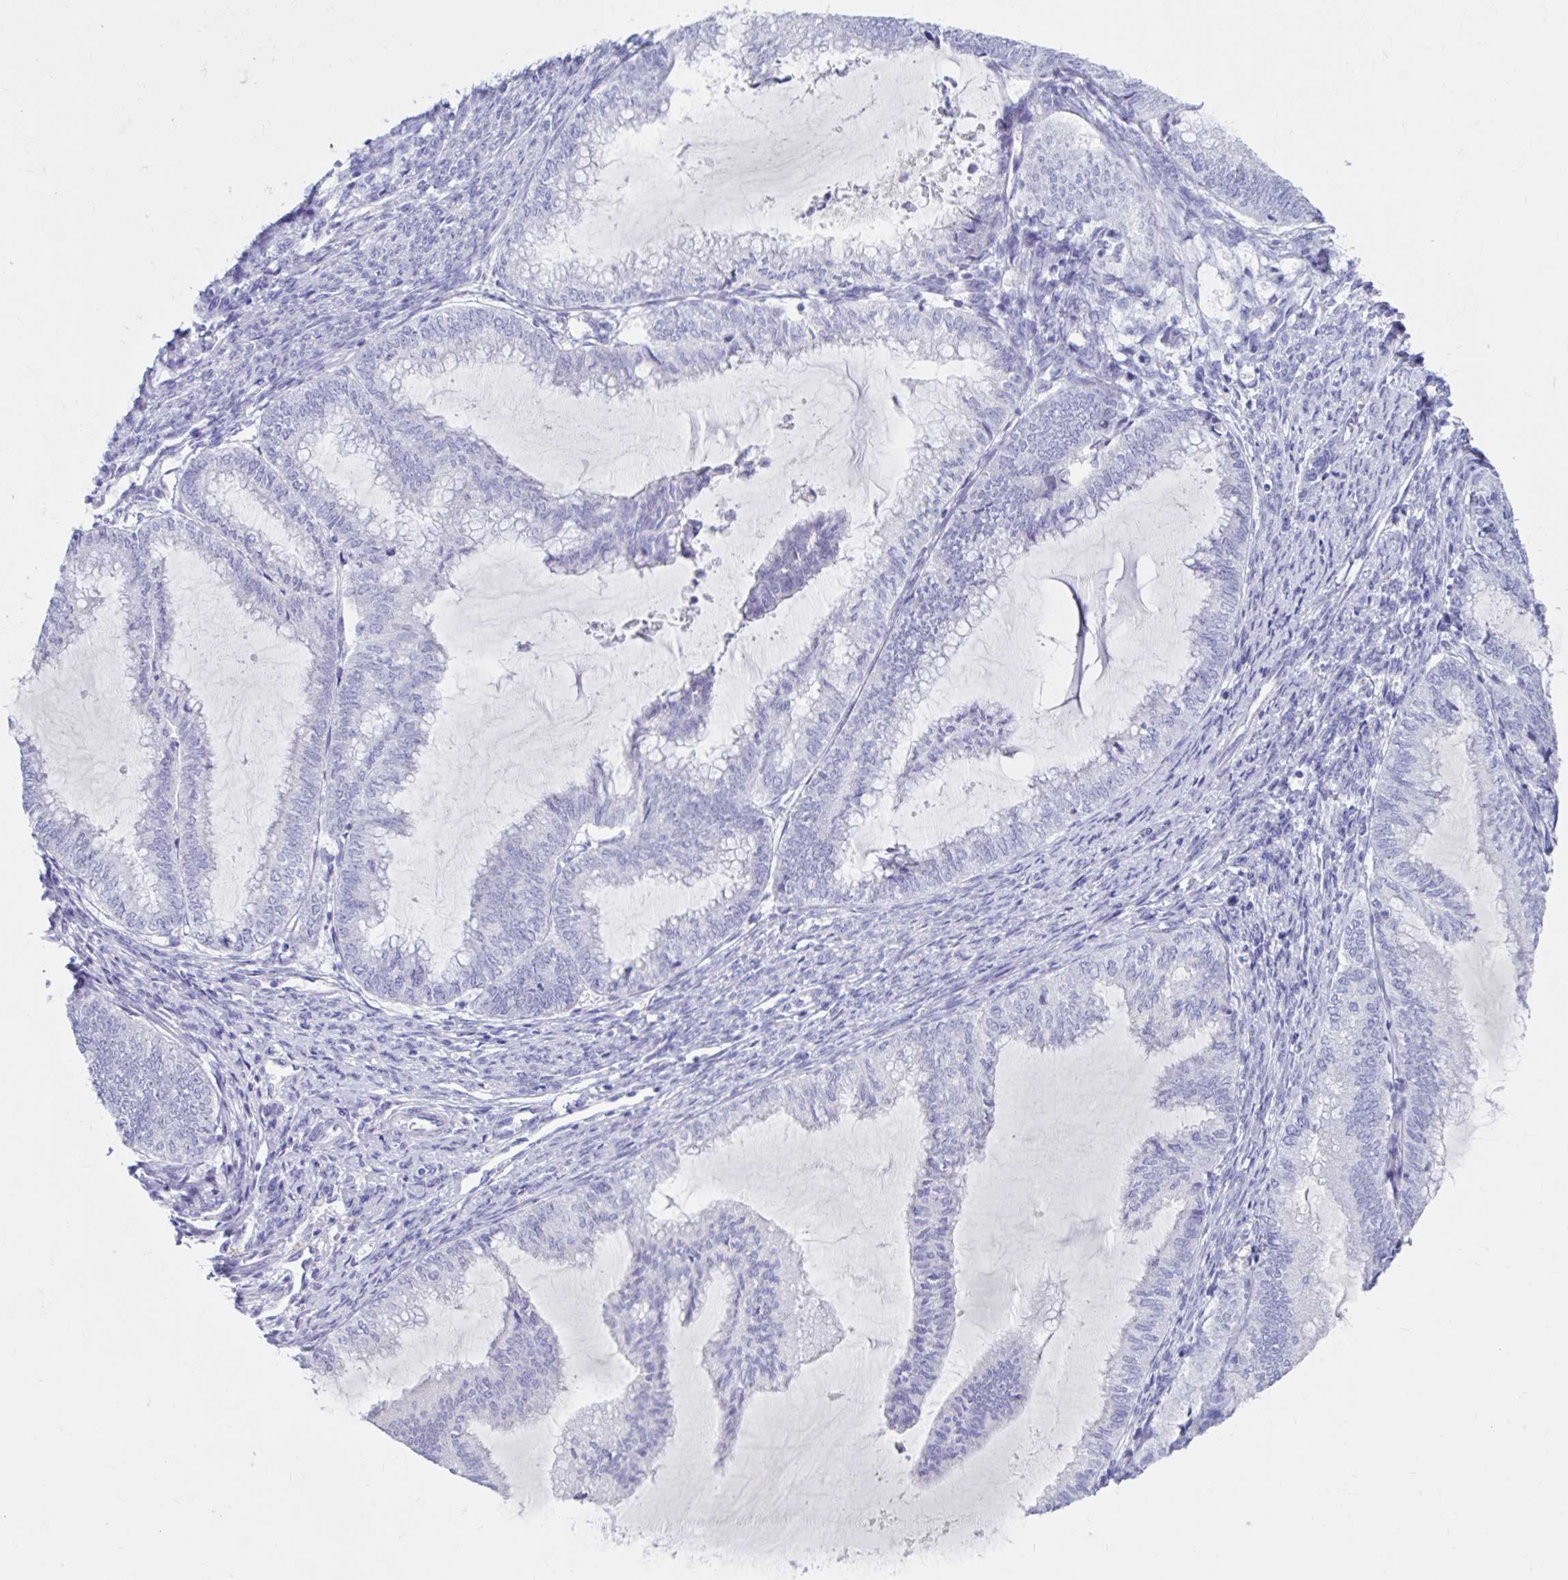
{"staining": {"intensity": "negative", "quantity": "none", "location": "none"}, "tissue": "endometrial cancer", "cell_type": "Tumor cells", "image_type": "cancer", "snomed": [{"axis": "morphology", "description": "Adenocarcinoma, NOS"}, {"axis": "topography", "description": "Endometrium"}], "caption": "Tumor cells are negative for brown protein staining in endometrial cancer (adenocarcinoma).", "gene": "DPEP3", "patient": {"sex": "female", "age": 79}}